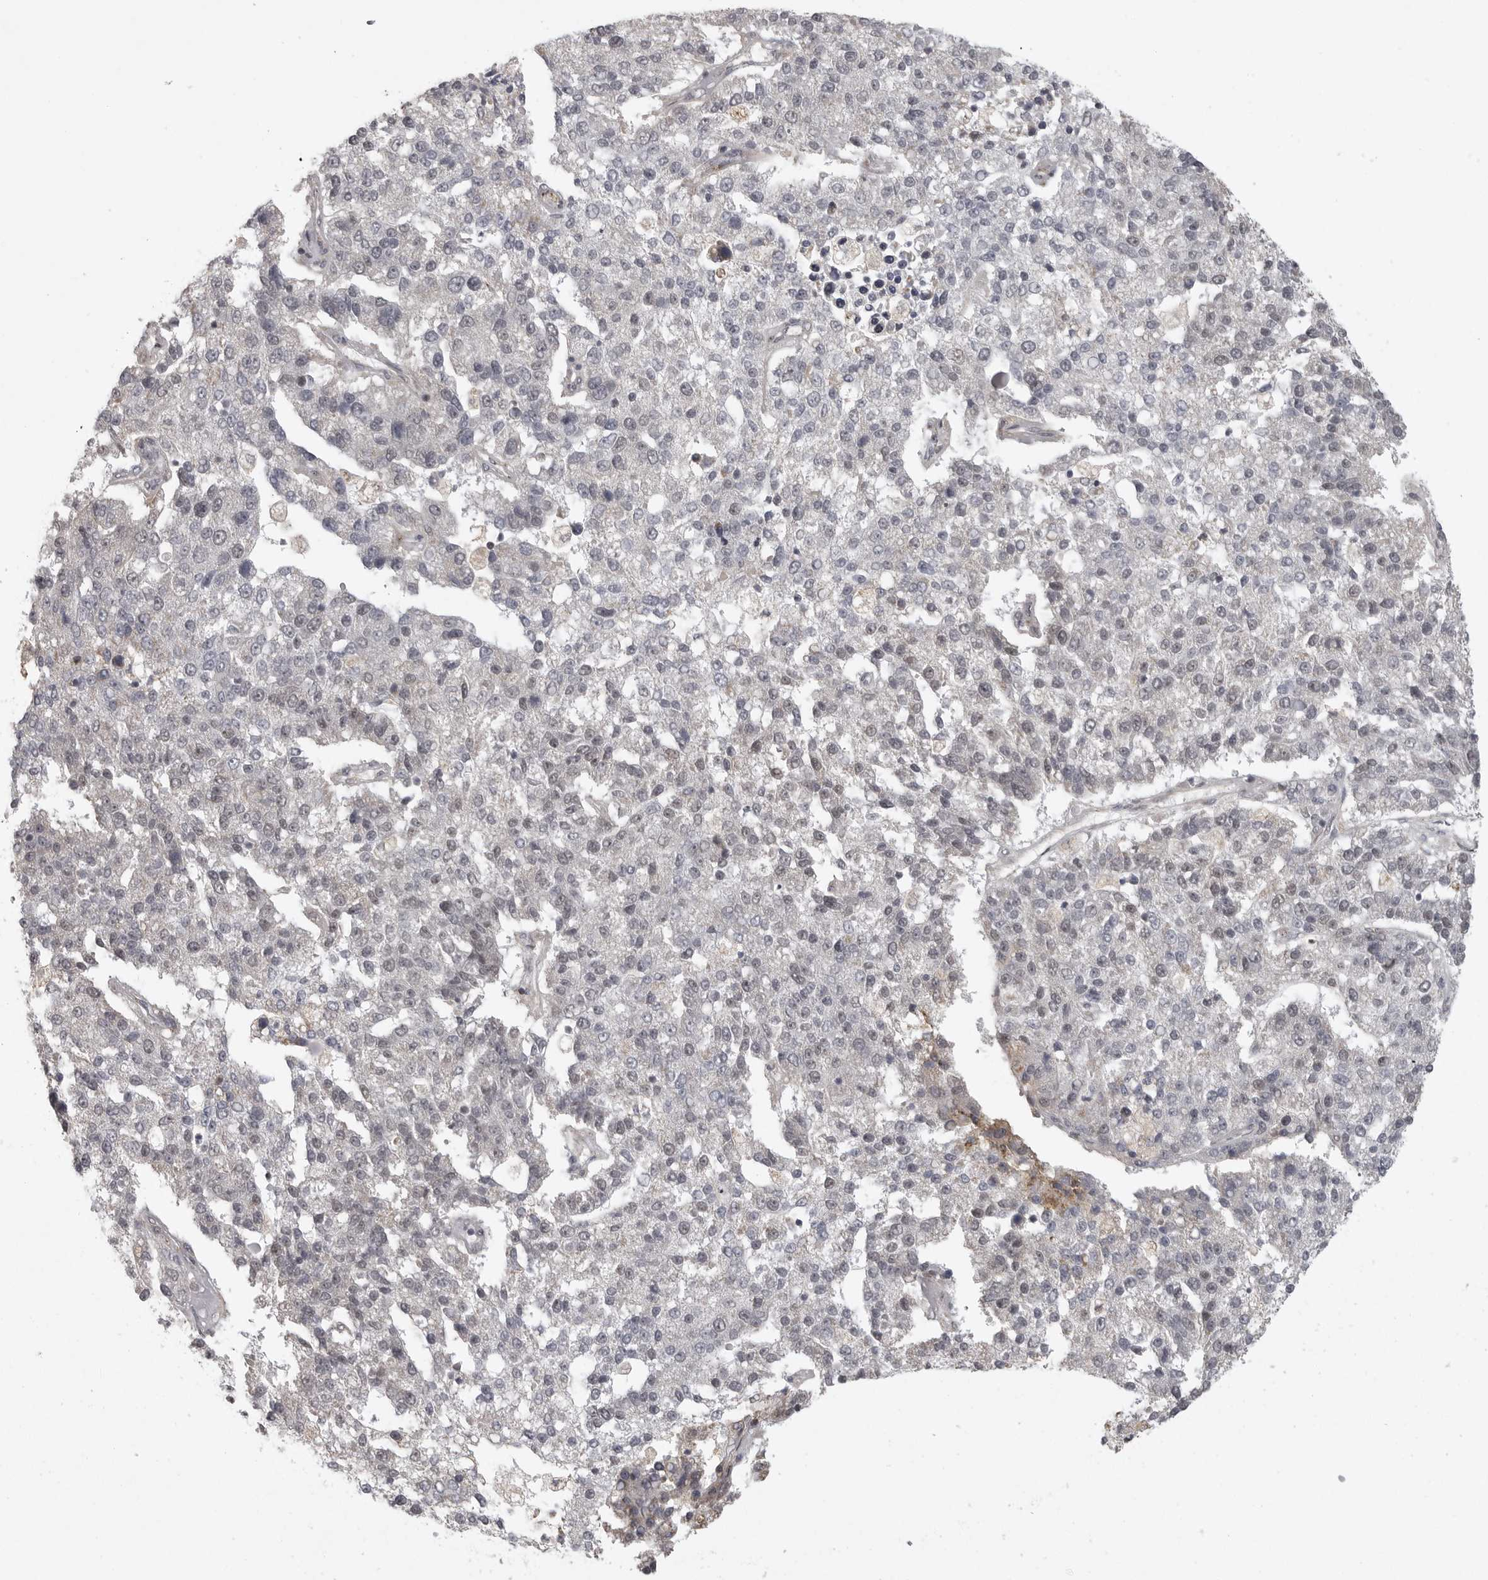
{"staining": {"intensity": "negative", "quantity": "none", "location": "none"}, "tissue": "pancreatic cancer", "cell_type": "Tumor cells", "image_type": "cancer", "snomed": [{"axis": "morphology", "description": "Adenocarcinoma, NOS"}, {"axis": "topography", "description": "Pancreas"}], "caption": "This is a micrograph of IHC staining of pancreatic cancer, which shows no staining in tumor cells.", "gene": "POLE2", "patient": {"sex": "female", "age": 61}}